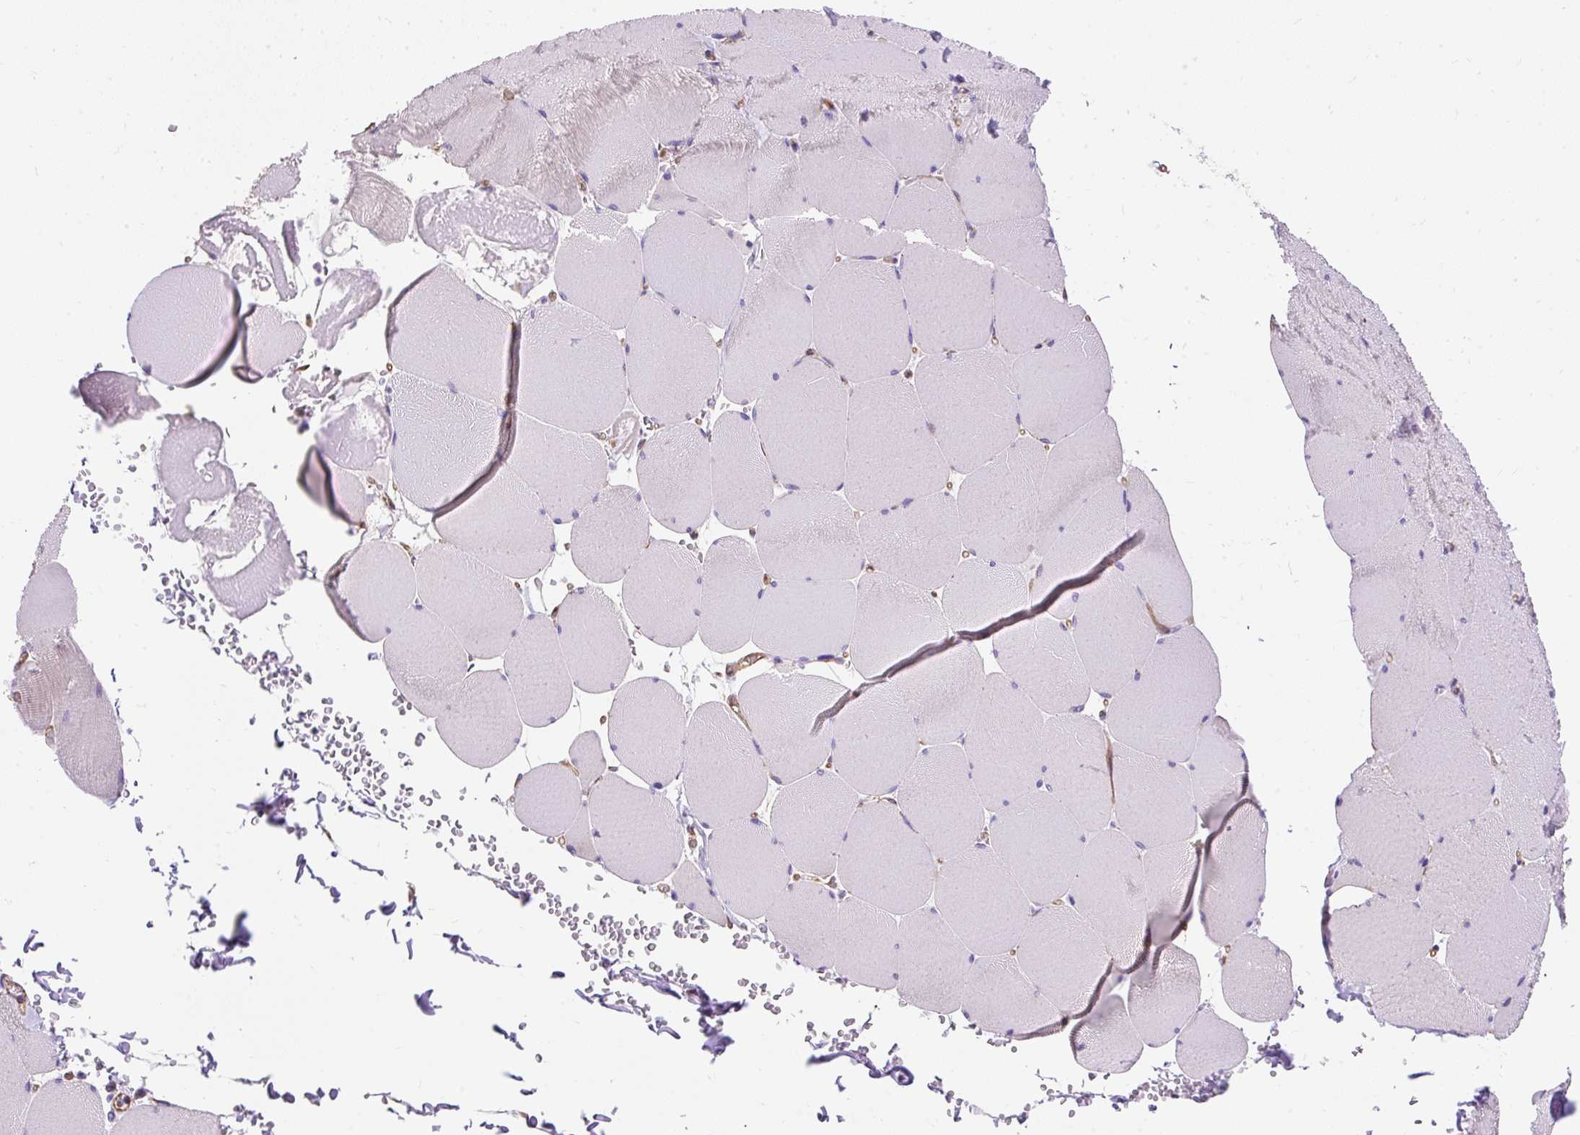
{"staining": {"intensity": "weak", "quantity": "25%-75%", "location": "cytoplasmic/membranous"}, "tissue": "skeletal muscle", "cell_type": "Myocytes", "image_type": "normal", "snomed": [{"axis": "morphology", "description": "Normal tissue, NOS"}, {"axis": "topography", "description": "Skeletal muscle"}, {"axis": "topography", "description": "Head-Neck"}], "caption": "IHC staining of normal skeletal muscle, which exhibits low levels of weak cytoplasmic/membranous staining in approximately 25%-75% of myocytes indicating weak cytoplasmic/membranous protein staining. The staining was performed using DAB (3,3'-diaminobenzidine) (brown) for protein detection and nuclei were counterstained in hematoxylin (blue).", "gene": "CEP290", "patient": {"sex": "male", "age": 66}}